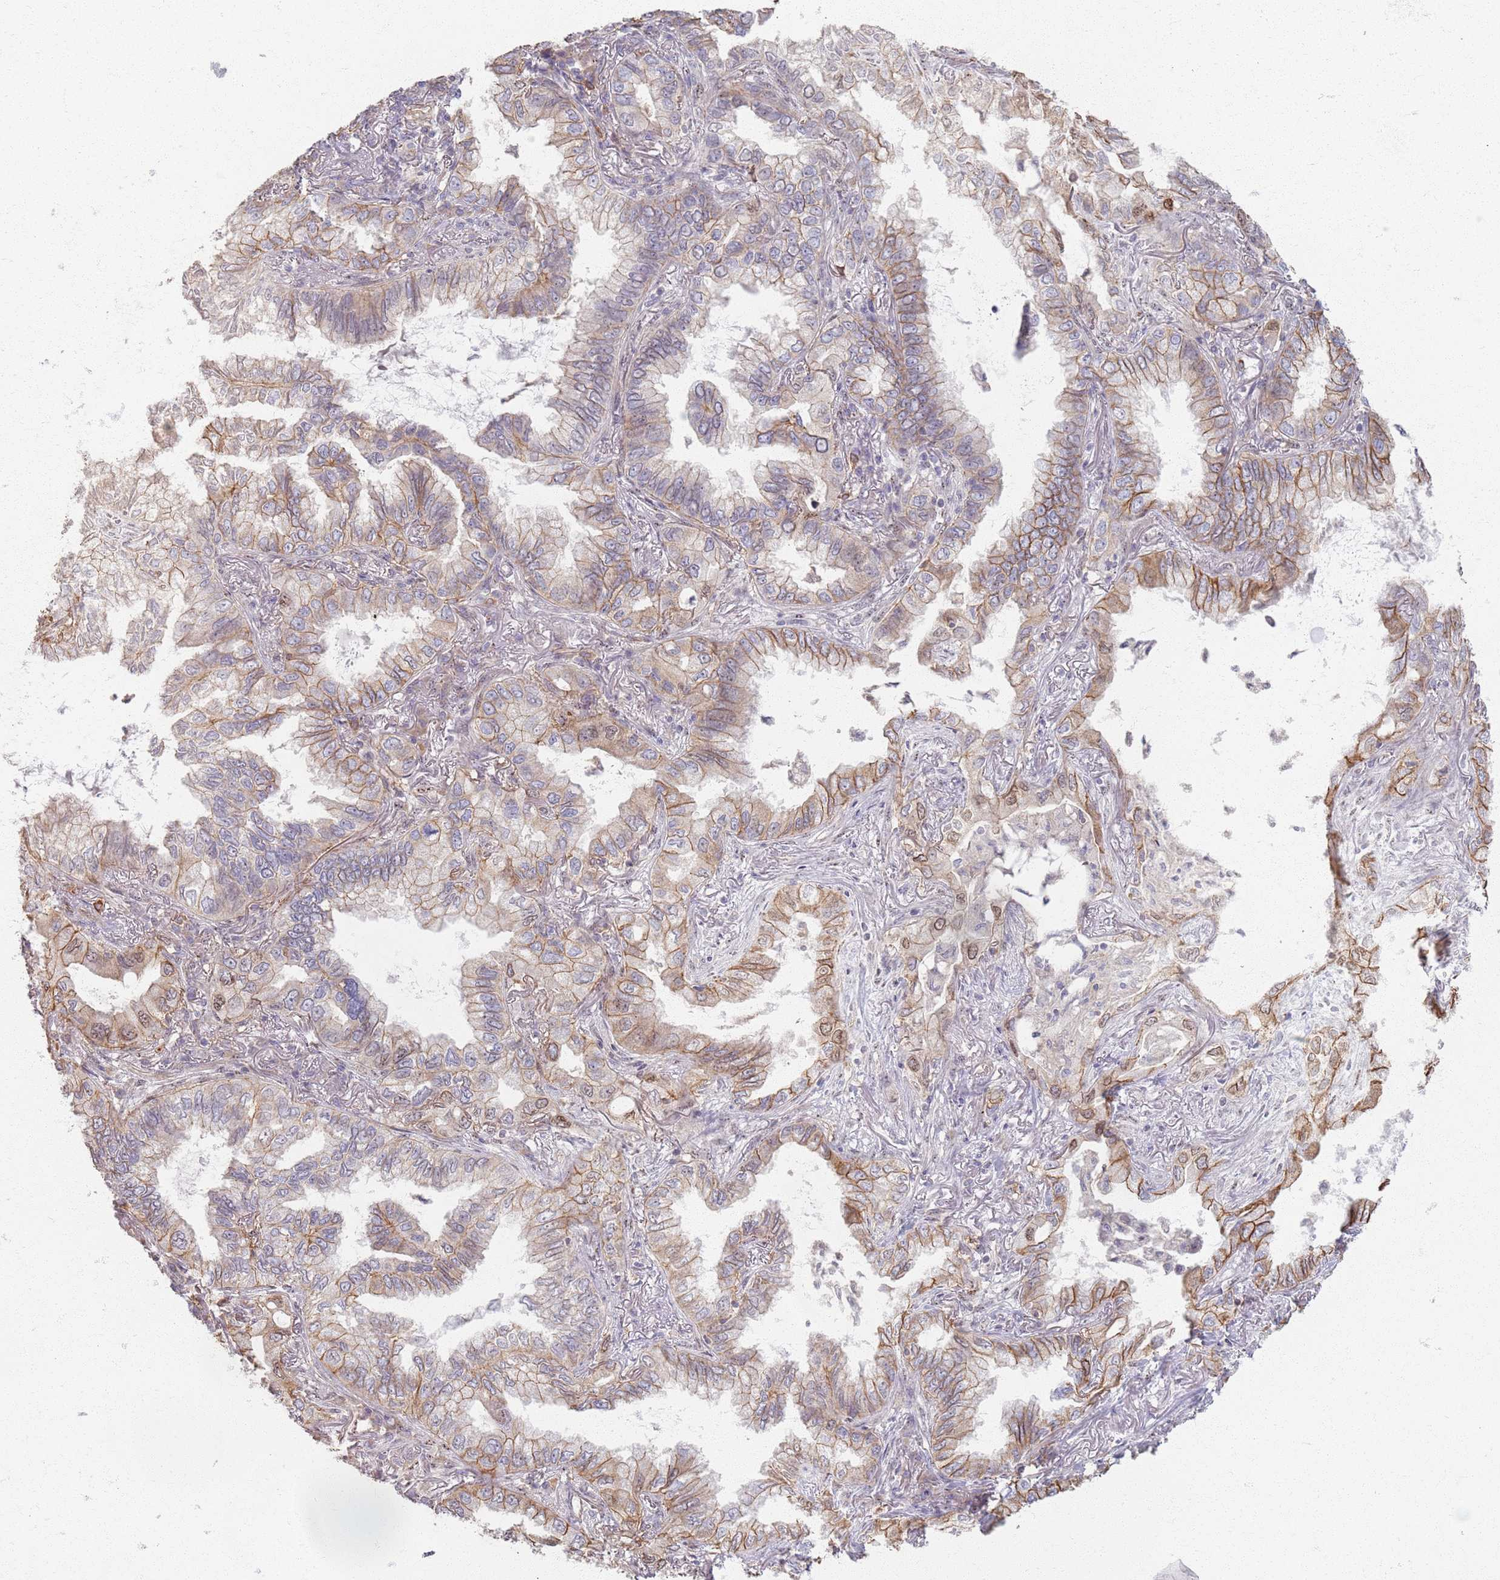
{"staining": {"intensity": "moderate", "quantity": "<25%", "location": "cytoplasmic/membranous"}, "tissue": "lung cancer", "cell_type": "Tumor cells", "image_type": "cancer", "snomed": [{"axis": "morphology", "description": "Adenocarcinoma, NOS"}, {"axis": "topography", "description": "Lung"}], "caption": "The immunohistochemical stain highlights moderate cytoplasmic/membranous expression in tumor cells of adenocarcinoma (lung) tissue.", "gene": "KCNA5", "patient": {"sex": "female", "age": 69}}